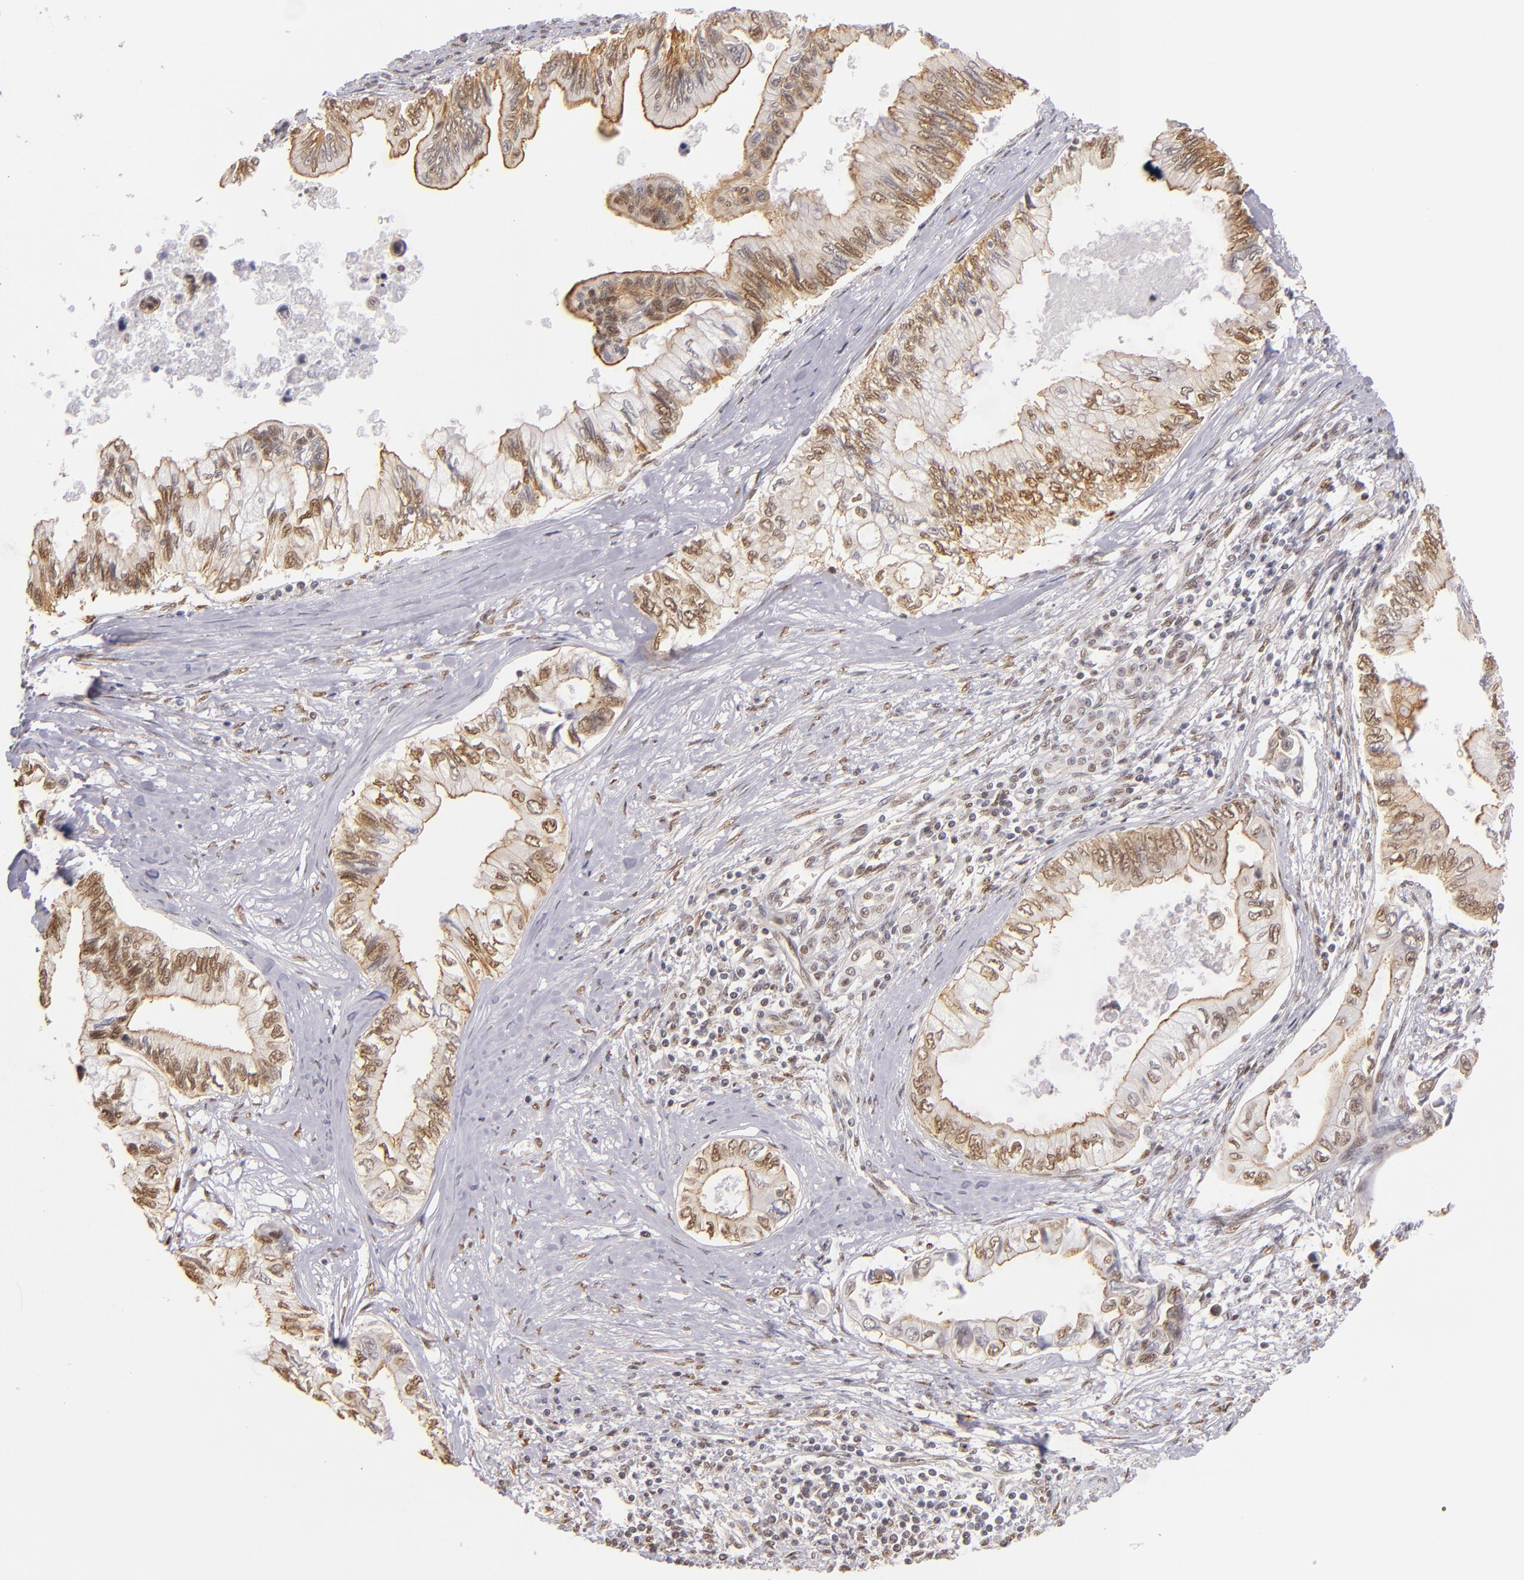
{"staining": {"intensity": "moderate", "quantity": ">75%", "location": "nuclear"}, "tissue": "pancreatic cancer", "cell_type": "Tumor cells", "image_type": "cancer", "snomed": [{"axis": "morphology", "description": "Adenocarcinoma, NOS"}, {"axis": "topography", "description": "Pancreas"}], "caption": "Immunohistochemical staining of human pancreatic adenocarcinoma reveals moderate nuclear protein expression in approximately >75% of tumor cells. (DAB IHC, brown staining for protein, blue staining for nuclei).", "gene": "NCOR2", "patient": {"sex": "female", "age": 66}}